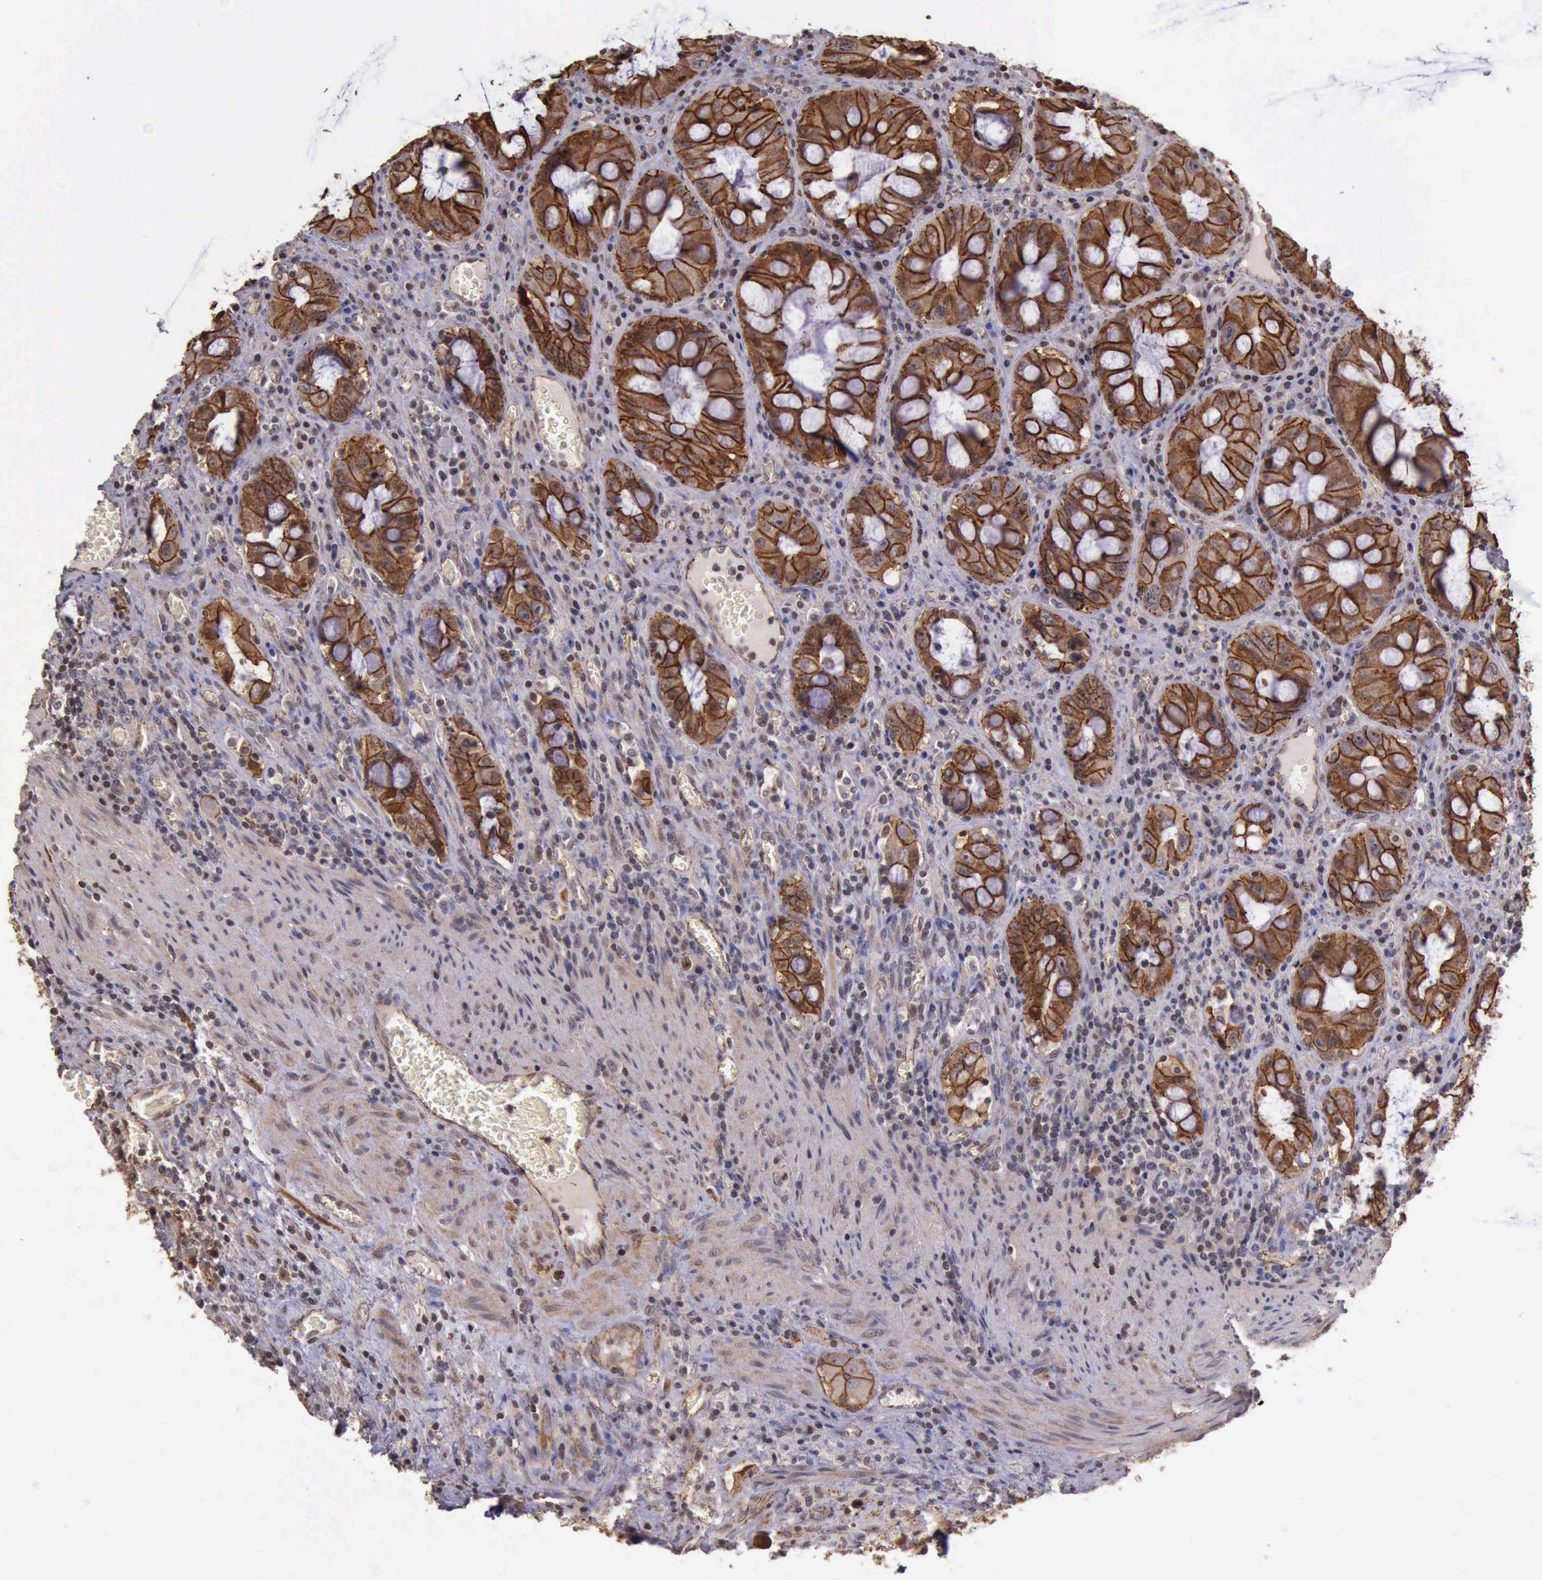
{"staining": {"intensity": "strong", "quantity": ">75%", "location": "cytoplasmic/membranous,nuclear"}, "tissue": "colorectal cancer", "cell_type": "Tumor cells", "image_type": "cancer", "snomed": [{"axis": "morphology", "description": "Adenocarcinoma, NOS"}, {"axis": "topography", "description": "Rectum"}], "caption": "Colorectal cancer (adenocarcinoma) tissue reveals strong cytoplasmic/membranous and nuclear staining in approximately >75% of tumor cells, visualized by immunohistochemistry. (DAB IHC with brightfield microscopy, high magnification).", "gene": "CTNNB1", "patient": {"sex": "male", "age": 70}}